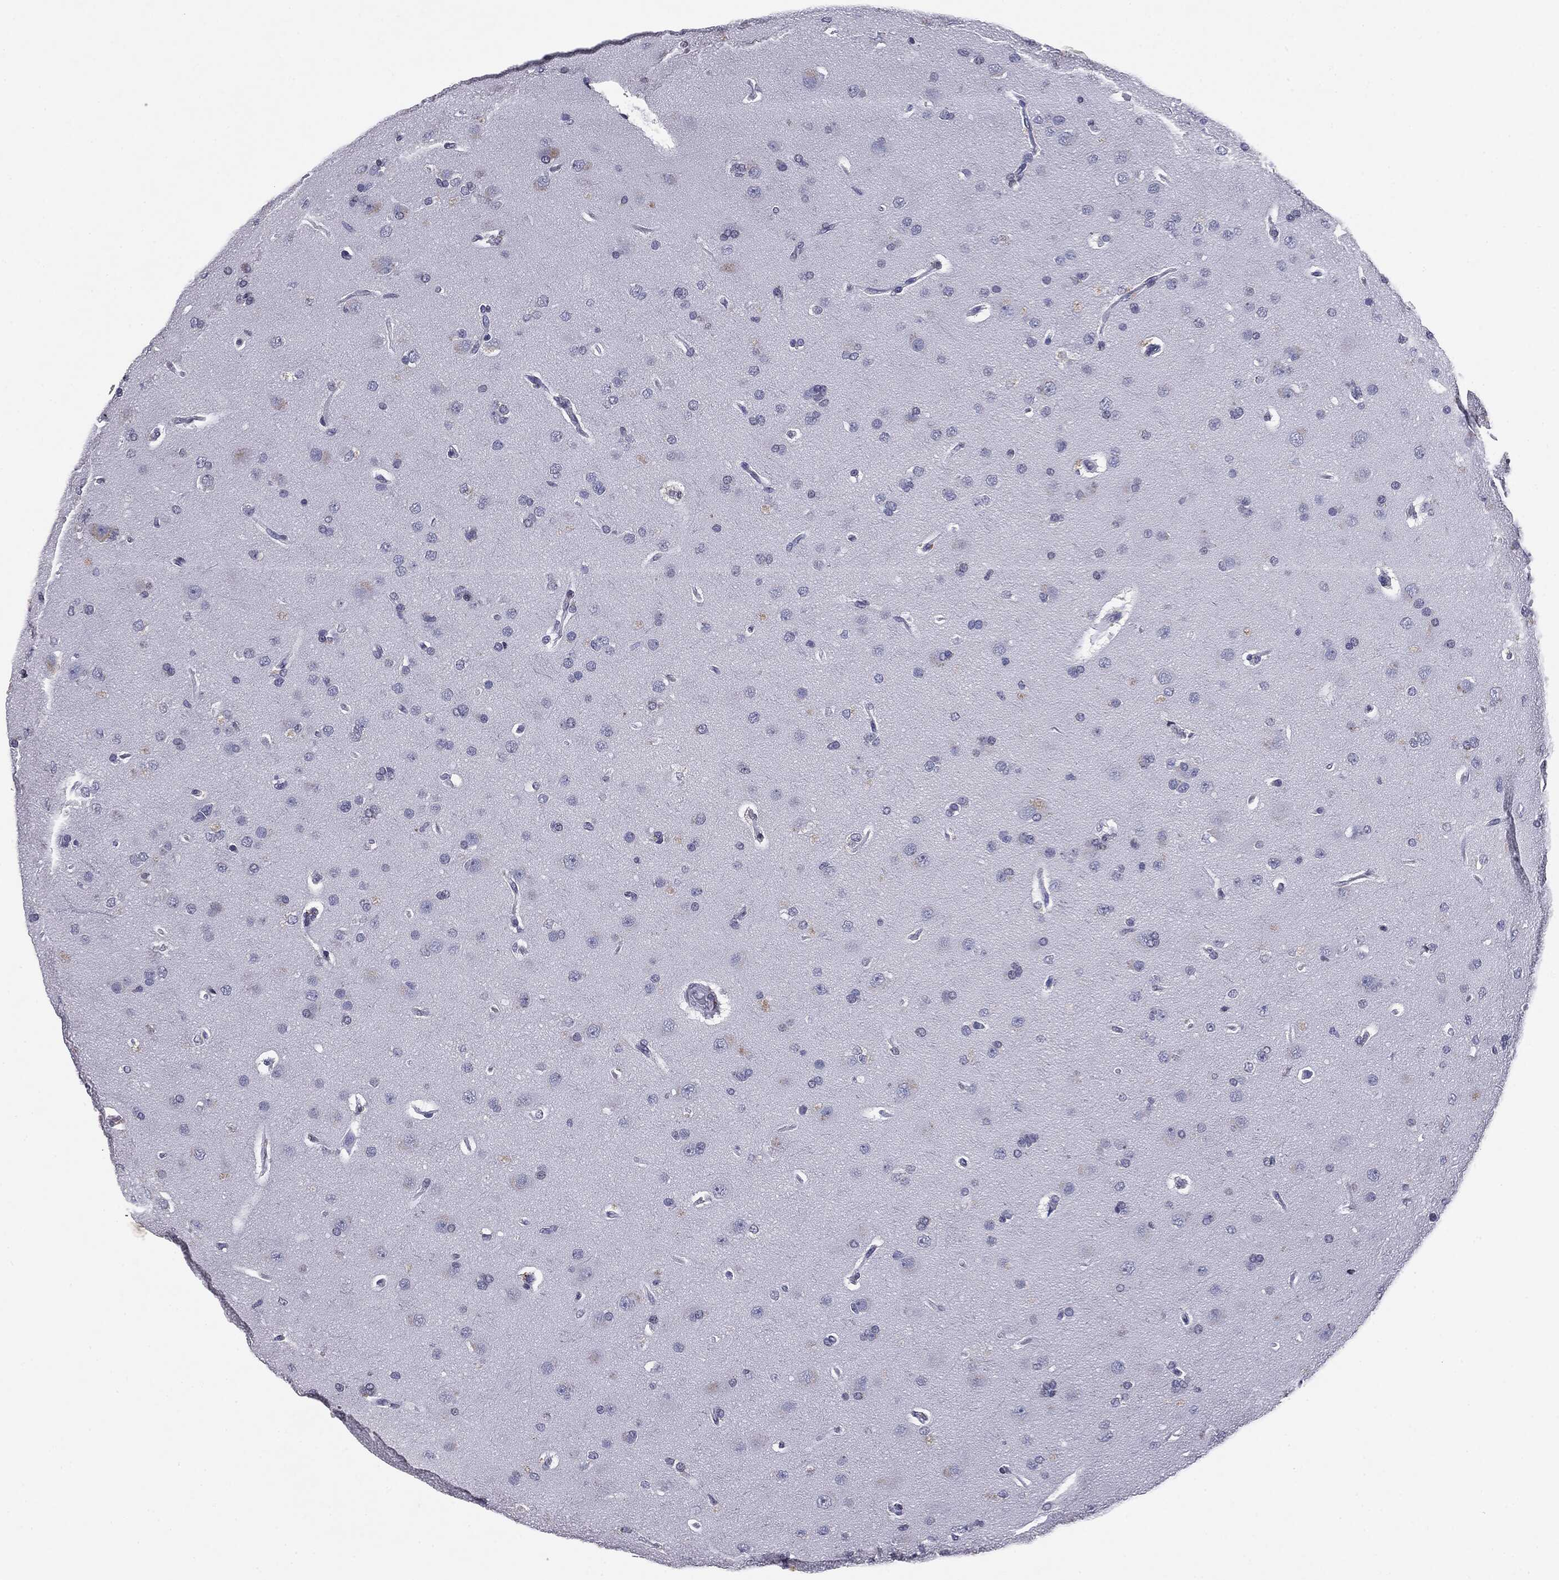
{"staining": {"intensity": "negative", "quantity": "none", "location": "none"}, "tissue": "glioma", "cell_type": "Tumor cells", "image_type": "cancer", "snomed": [{"axis": "morphology", "description": "Glioma, malignant, NOS"}, {"axis": "topography", "description": "Cerebral cortex"}], "caption": "Malignant glioma was stained to show a protein in brown. There is no significant positivity in tumor cells. (DAB (3,3'-diaminobenzidine) immunohistochemistry, high magnification).", "gene": "SERPINB4", "patient": {"sex": "male", "age": 58}}